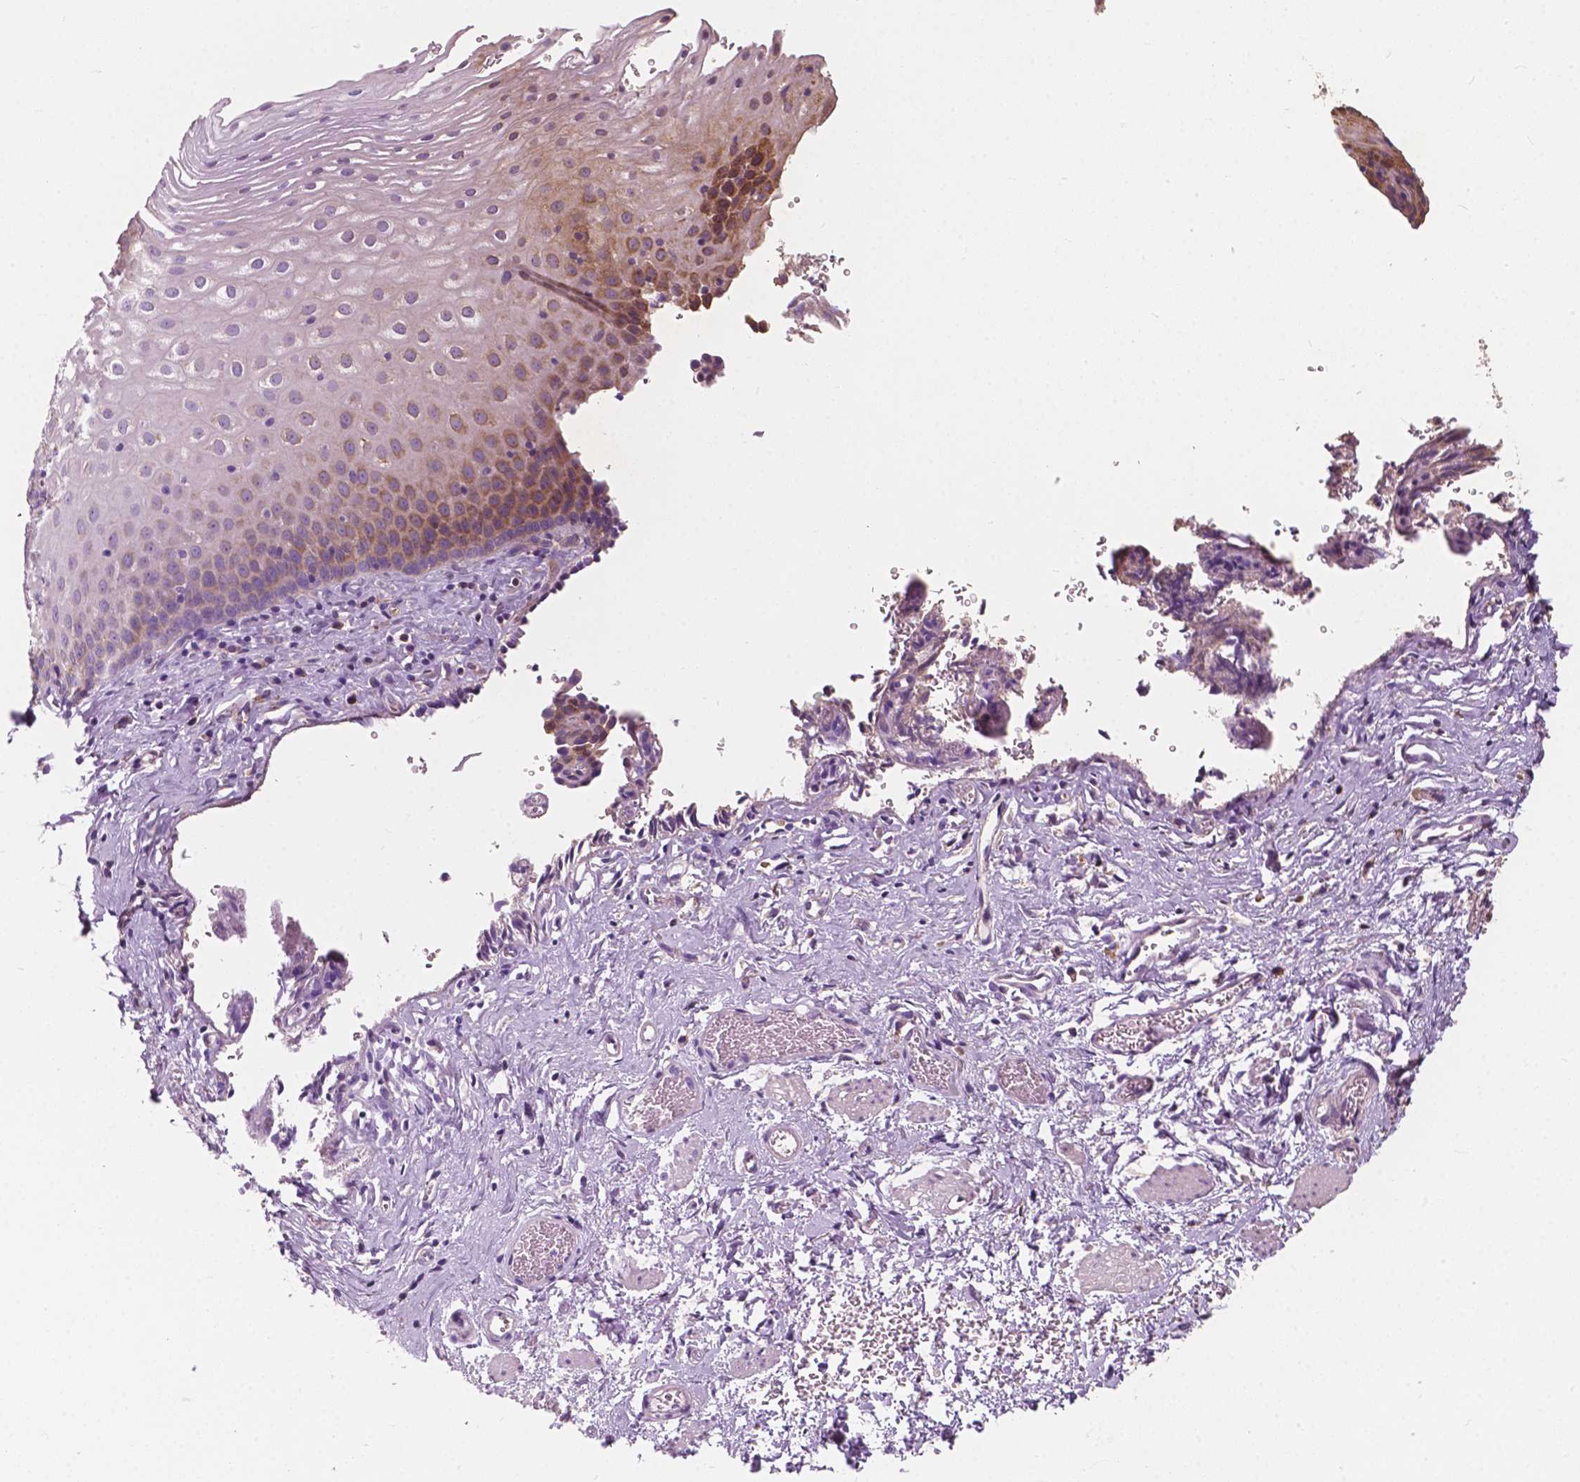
{"staining": {"intensity": "strong", "quantity": "25%-75%", "location": "cytoplasmic/membranous"}, "tissue": "esophagus", "cell_type": "Squamous epithelial cells", "image_type": "normal", "snomed": [{"axis": "morphology", "description": "Normal tissue, NOS"}, {"axis": "topography", "description": "Esophagus"}], "caption": "Benign esophagus exhibits strong cytoplasmic/membranous staining in about 25%-75% of squamous epithelial cells.", "gene": "G3BP1", "patient": {"sex": "male", "age": 68}}